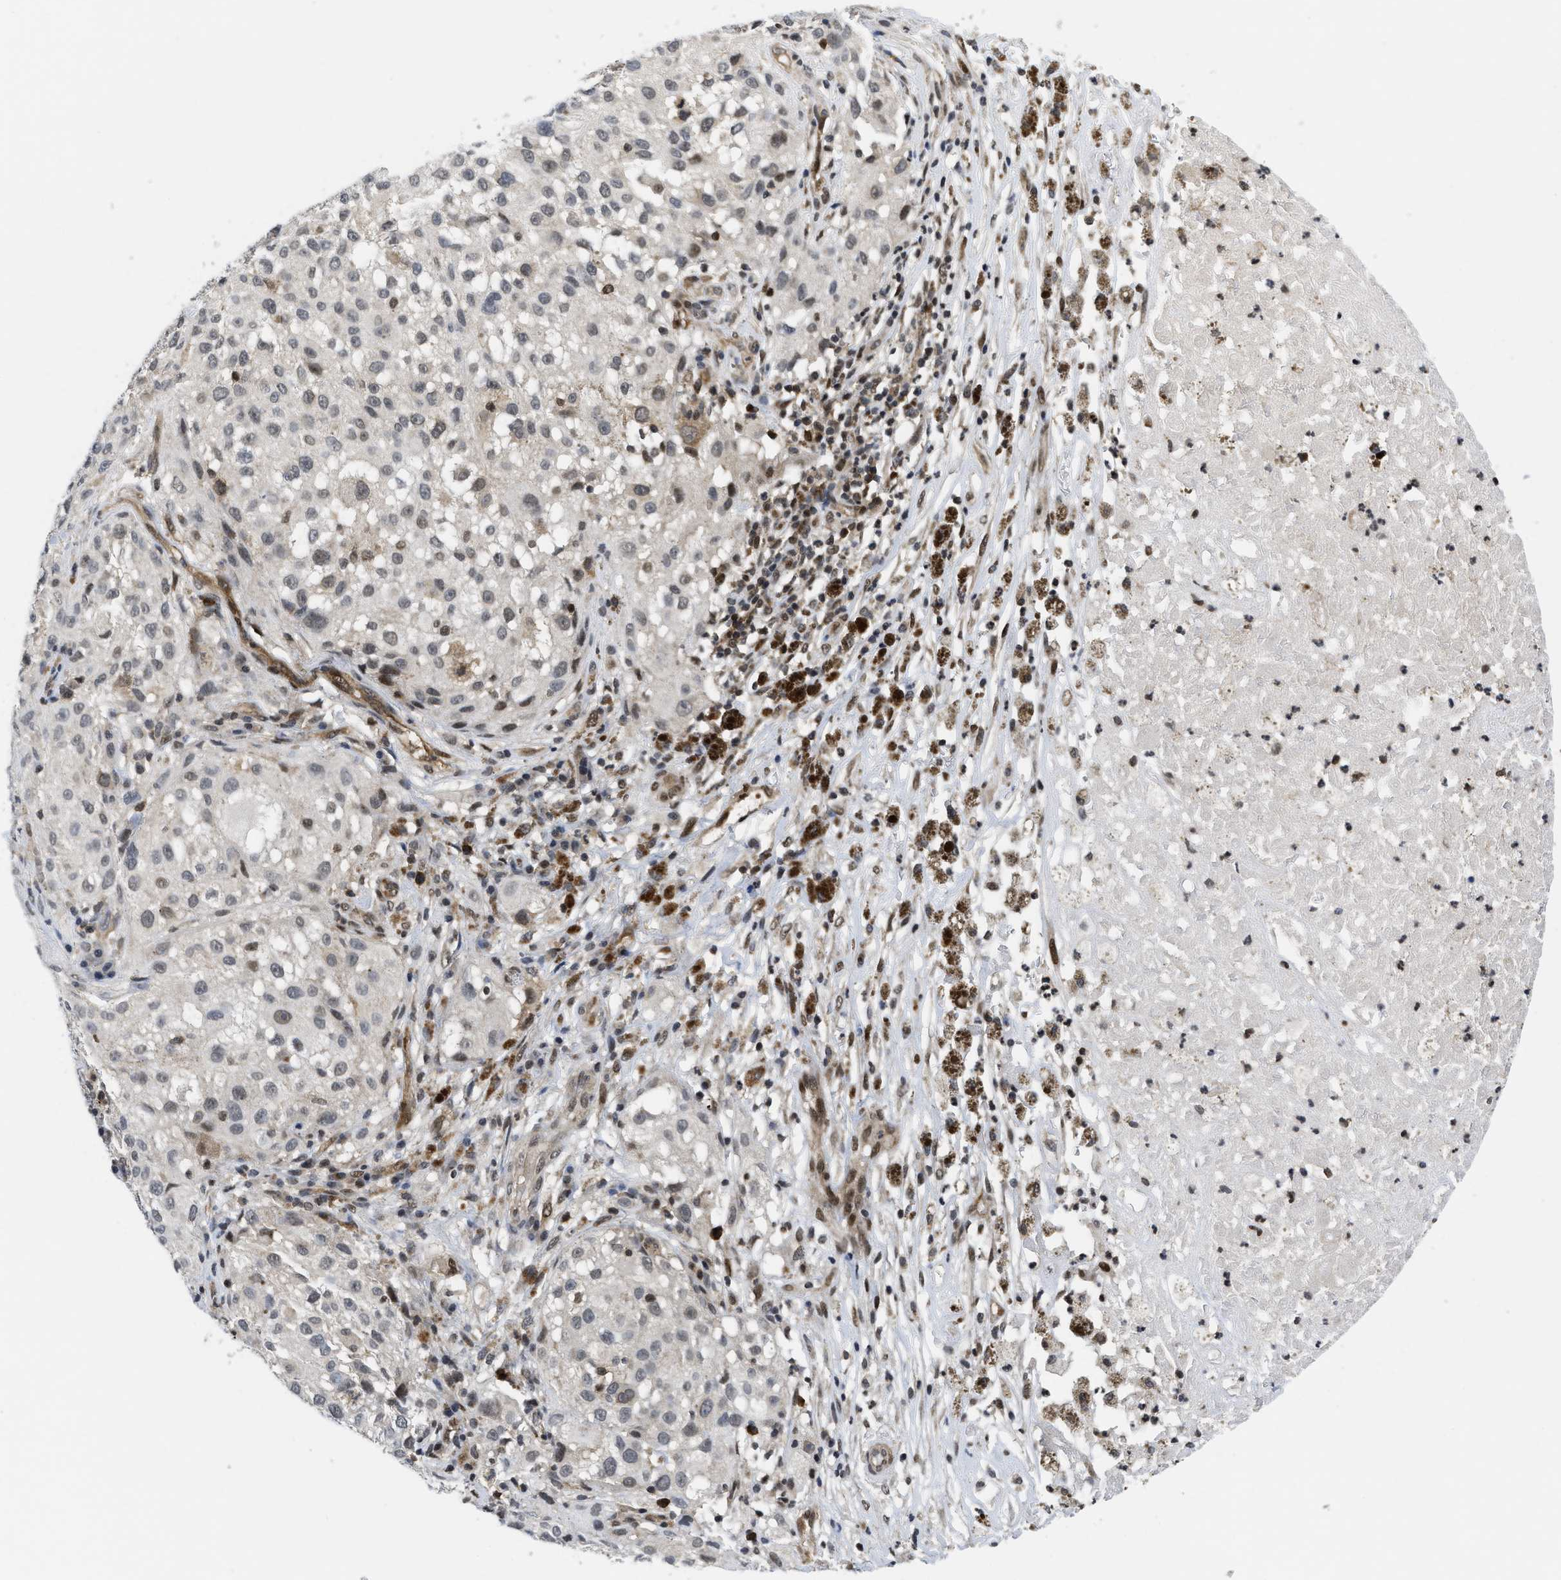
{"staining": {"intensity": "weak", "quantity": "<25%", "location": "cytoplasmic/membranous,nuclear"}, "tissue": "melanoma", "cell_type": "Tumor cells", "image_type": "cancer", "snomed": [{"axis": "morphology", "description": "Necrosis, NOS"}, {"axis": "morphology", "description": "Malignant melanoma, NOS"}, {"axis": "topography", "description": "Skin"}], "caption": "A high-resolution photomicrograph shows immunohistochemistry (IHC) staining of malignant melanoma, which demonstrates no significant staining in tumor cells.", "gene": "HIF1A", "patient": {"sex": "female", "age": 87}}